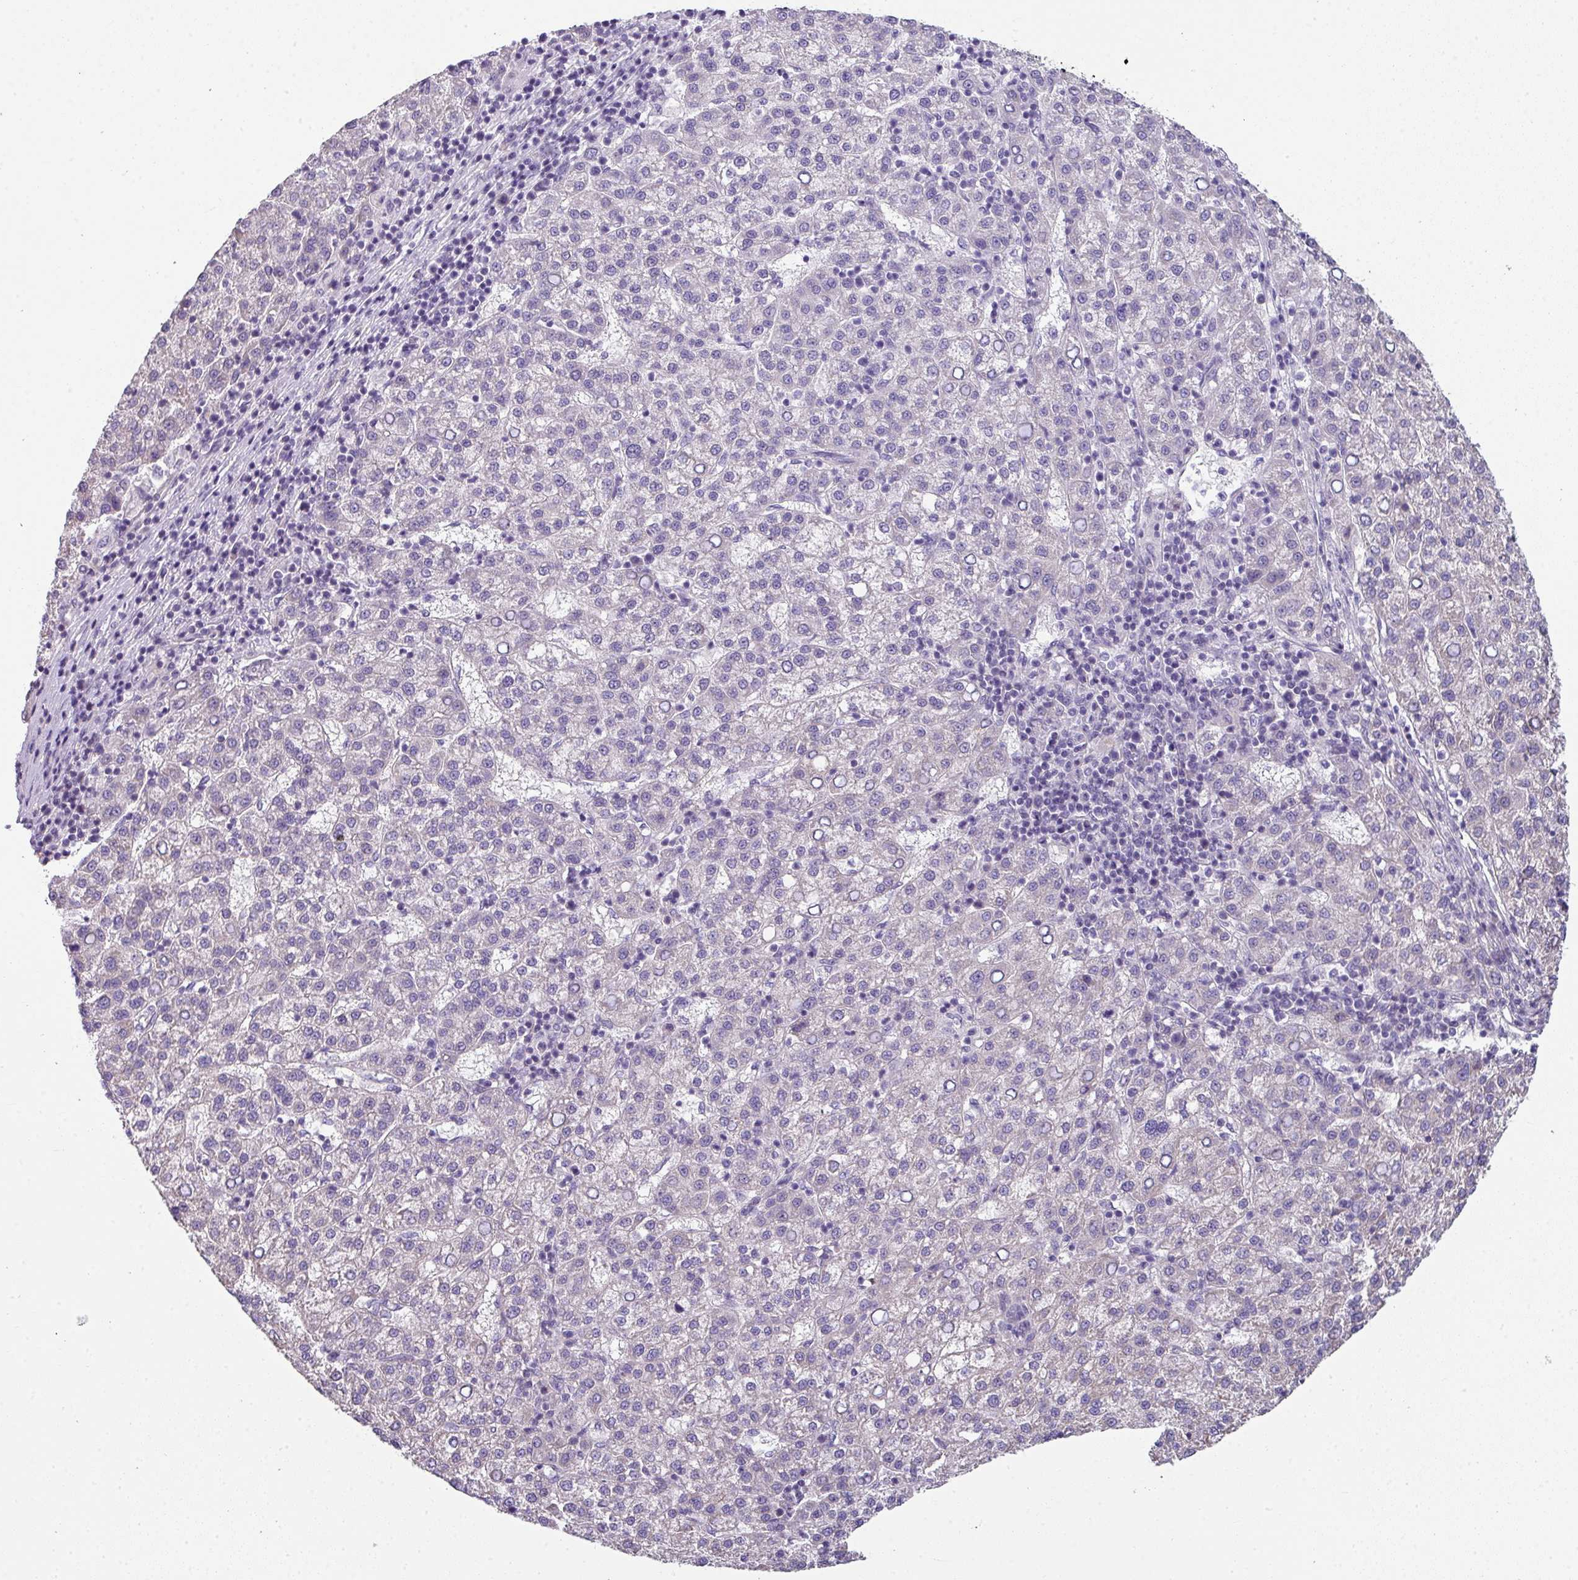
{"staining": {"intensity": "negative", "quantity": "none", "location": "none"}, "tissue": "liver cancer", "cell_type": "Tumor cells", "image_type": "cancer", "snomed": [{"axis": "morphology", "description": "Carcinoma, Hepatocellular, NOS"}, {"axis": "topography", "description": "Liver"}], "caption": "Liver cancer (hepatocellular carcinoma) was stained to show a protein in brown. There is no significant staining in tumor cells. (Brightfield microscopy of DAB (3,3'-diaminobenzidine) immunohistochemistry (IHC) at high magnification).", "gene": "PALS2", "patient": {"sex": "female", "age": 58}}